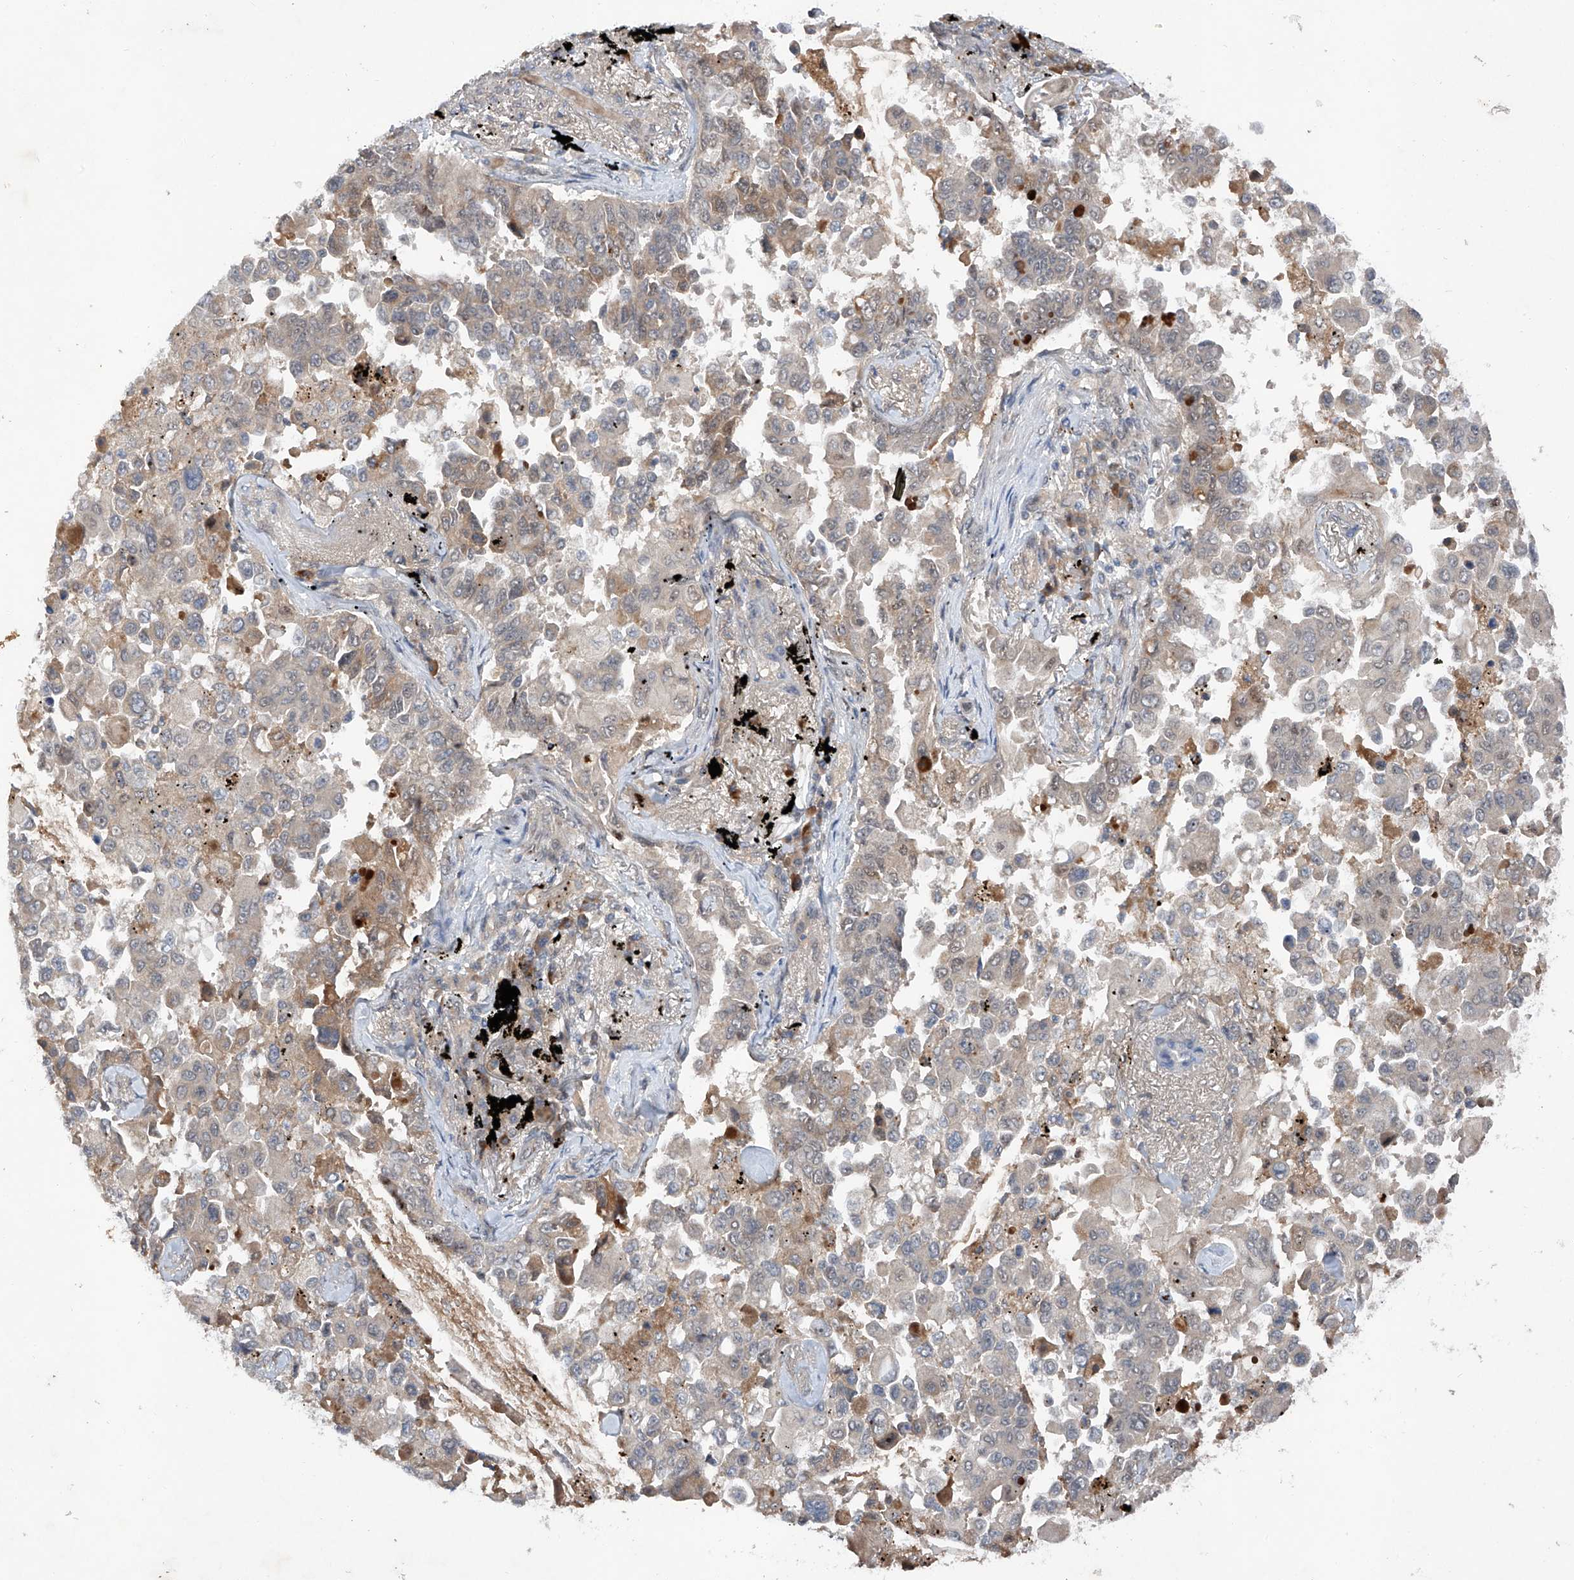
{"staining": {"intensity": "weak", "quantity": "<25%", "location": "cytoplasmic/membranous"}, "tissue": "lung cancer", "cell_type": "Tumor cells", "image_type": "cancer", "snomed": [{"axis": "morphology", "description": "Adenocarcinoma, NOS"}, {"axis": "topography", "description": "Lung"}], "caption": "Lung adenocarcinoma was stained to show a protein in brown. There is no significant staining in tumor cells.", "gene": "FAM135A", "patient": {"sex": "female", "age": 67}}